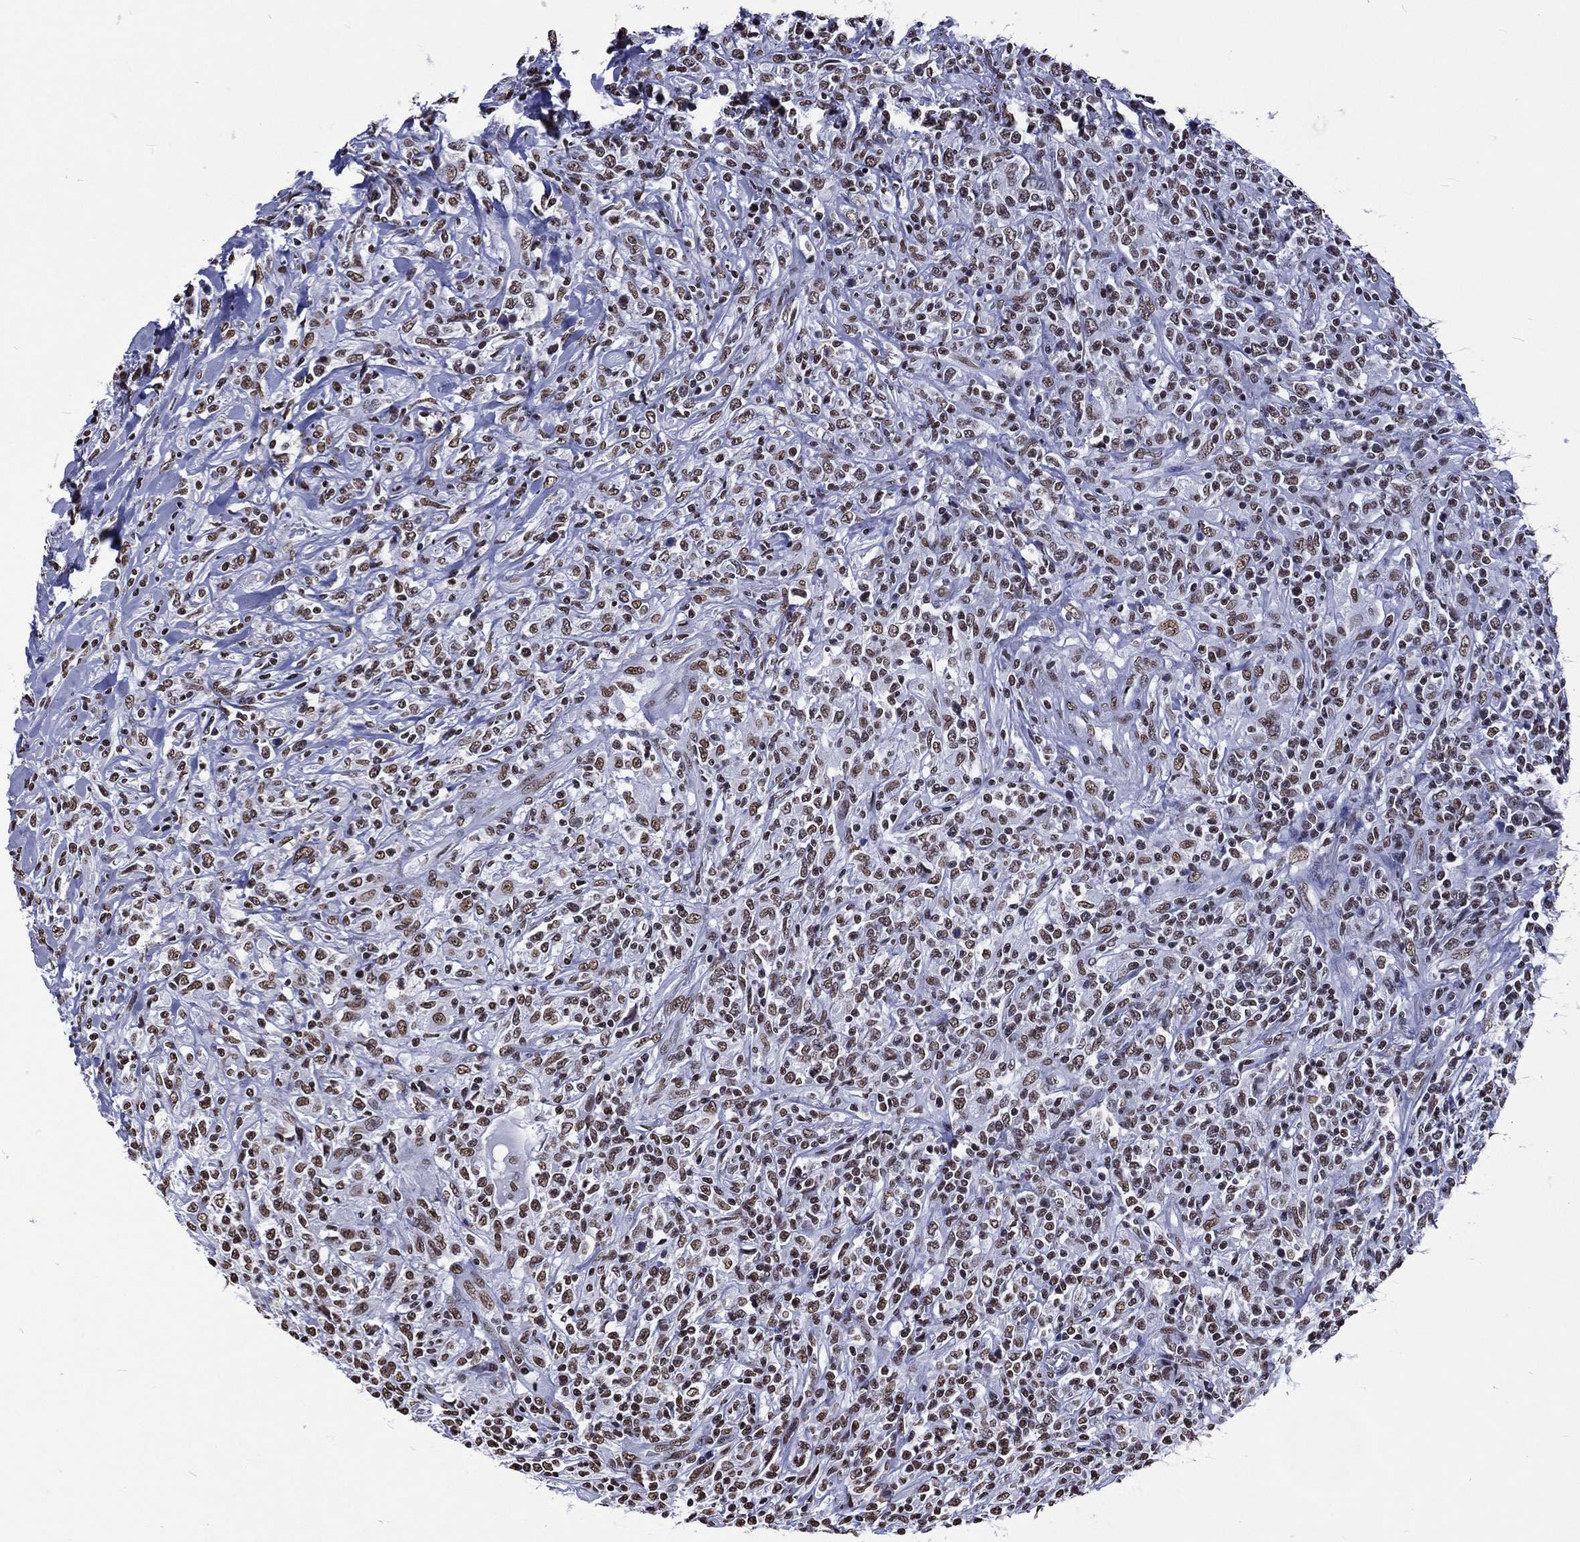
{"staining": {"intensity": "moderate", "quantity": ">75%", "location": "nuclear"}, "tissue": "lymphoma", "cell_type": "Tumor cells", "image_type": "cancer", "snomed": [{"axis": "morphology", "description": "Malignant lymphoma, non-Hodgkin's type, High grade"}, {"axis": "topography", "description": "Lung"}], "caption": "Brown immunohistochemical staining in lymphoma reveals moderate nuclear expression in about >75% of tumor cells.", "gene": "RETREG2", "patient": {"sex": "male", "age": 79}}